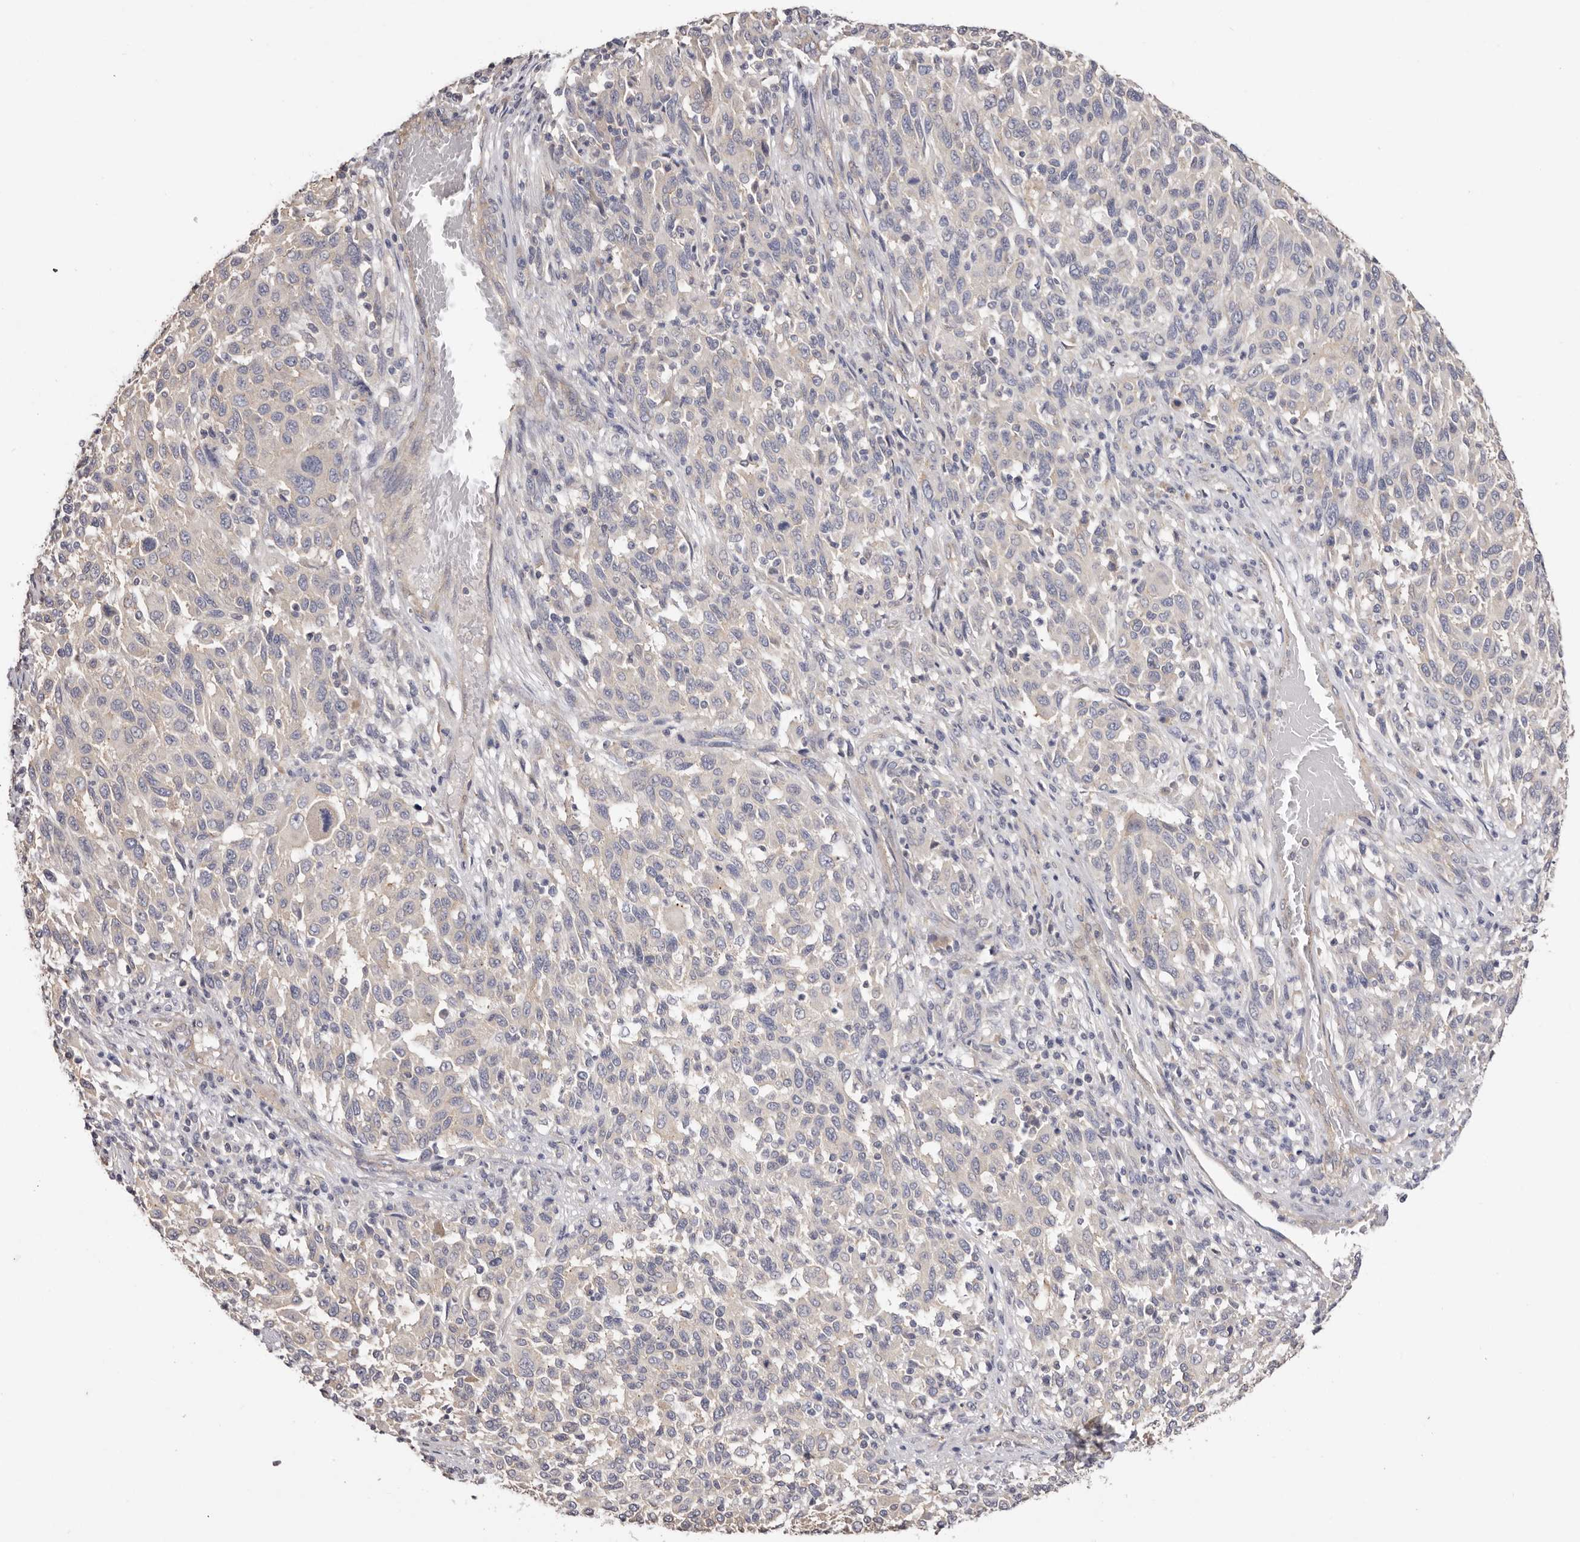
{"staining": {"intensity": "negative", "quantity": "none", "location": "none"}, "tissue": "melanoma", "cell_type": "Tumor cells", "image_type": "cancer", "snomed": [{"axis": "morphology", "description": "Malignant melanoma, Metastatic site"}, {"axis": "topography", "description": "Lymph node"}], "caption": "A high-resolution photomicrograph shows immunohistochemistry (IHC) staining of melanoma, which exhibits no significant staining in tumor cells. The staining was performed using DAB to visualize the protein expression in brown, while the nuclei were stained in blue with hematoxylin (Magnification: 20x).", "gene": "FAM167B", "patient": {"sex": "male", "age": 61}}